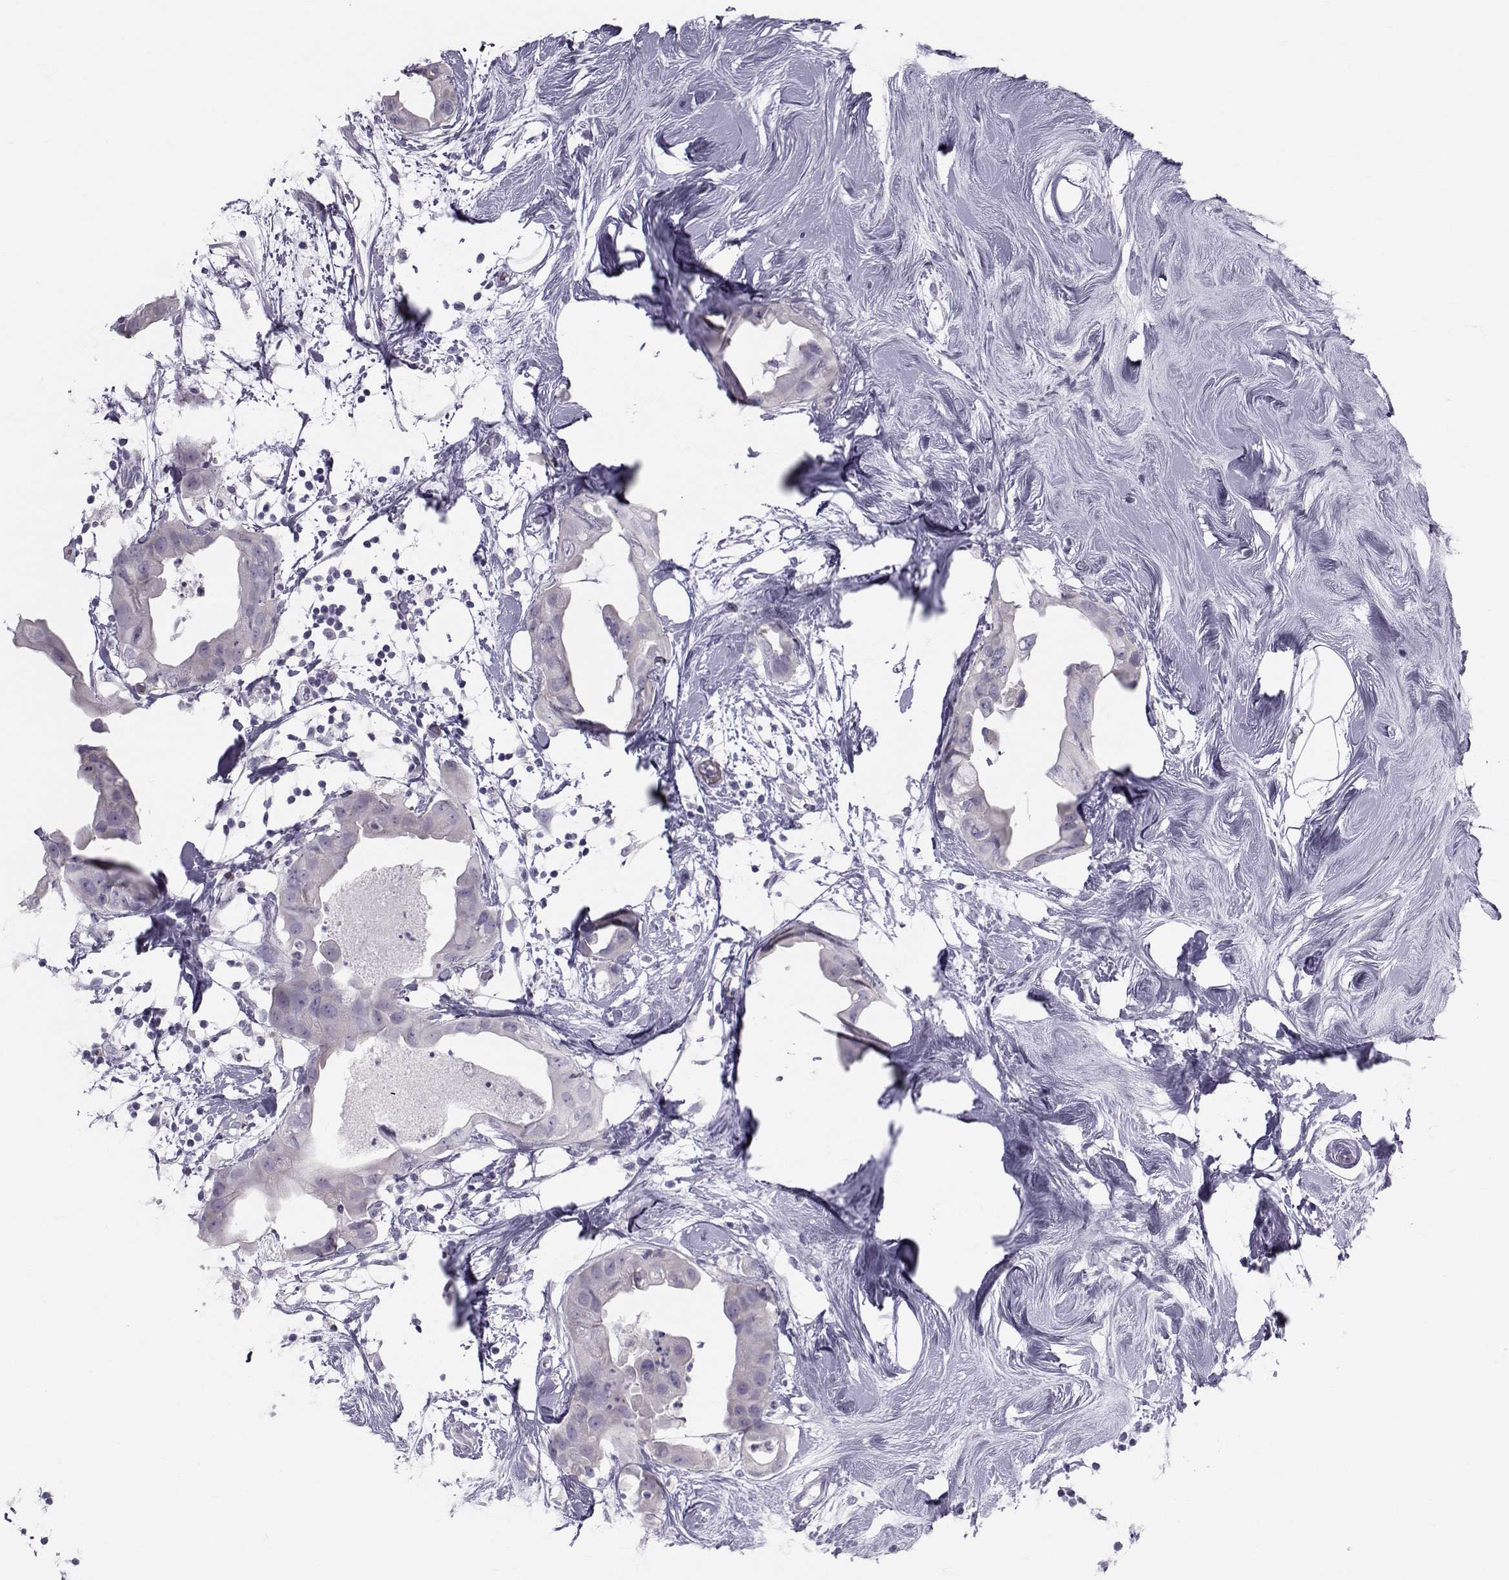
{"staining": {"intensity": "negative", "quantity": "none", "location": "none"}, "tissue": "breast cancer", "cell_type": "Tumor cells", "image_type": "cancer", "snomed": [{"axis": "morphology", "description": "Normal tissue, NOS"}, {"axis": "morphology", "description": "Duct carcinoma"}, {"axis": "topography", "description": "Breast"}], "caption": "The immunohistochemistry histopathology image has no significant expression in tumor cells of breast cancer (infiltrating ductal carcinoma) tissue.", "gene": "GARIN3", "patient": {"sex": "female", "age": 40}}